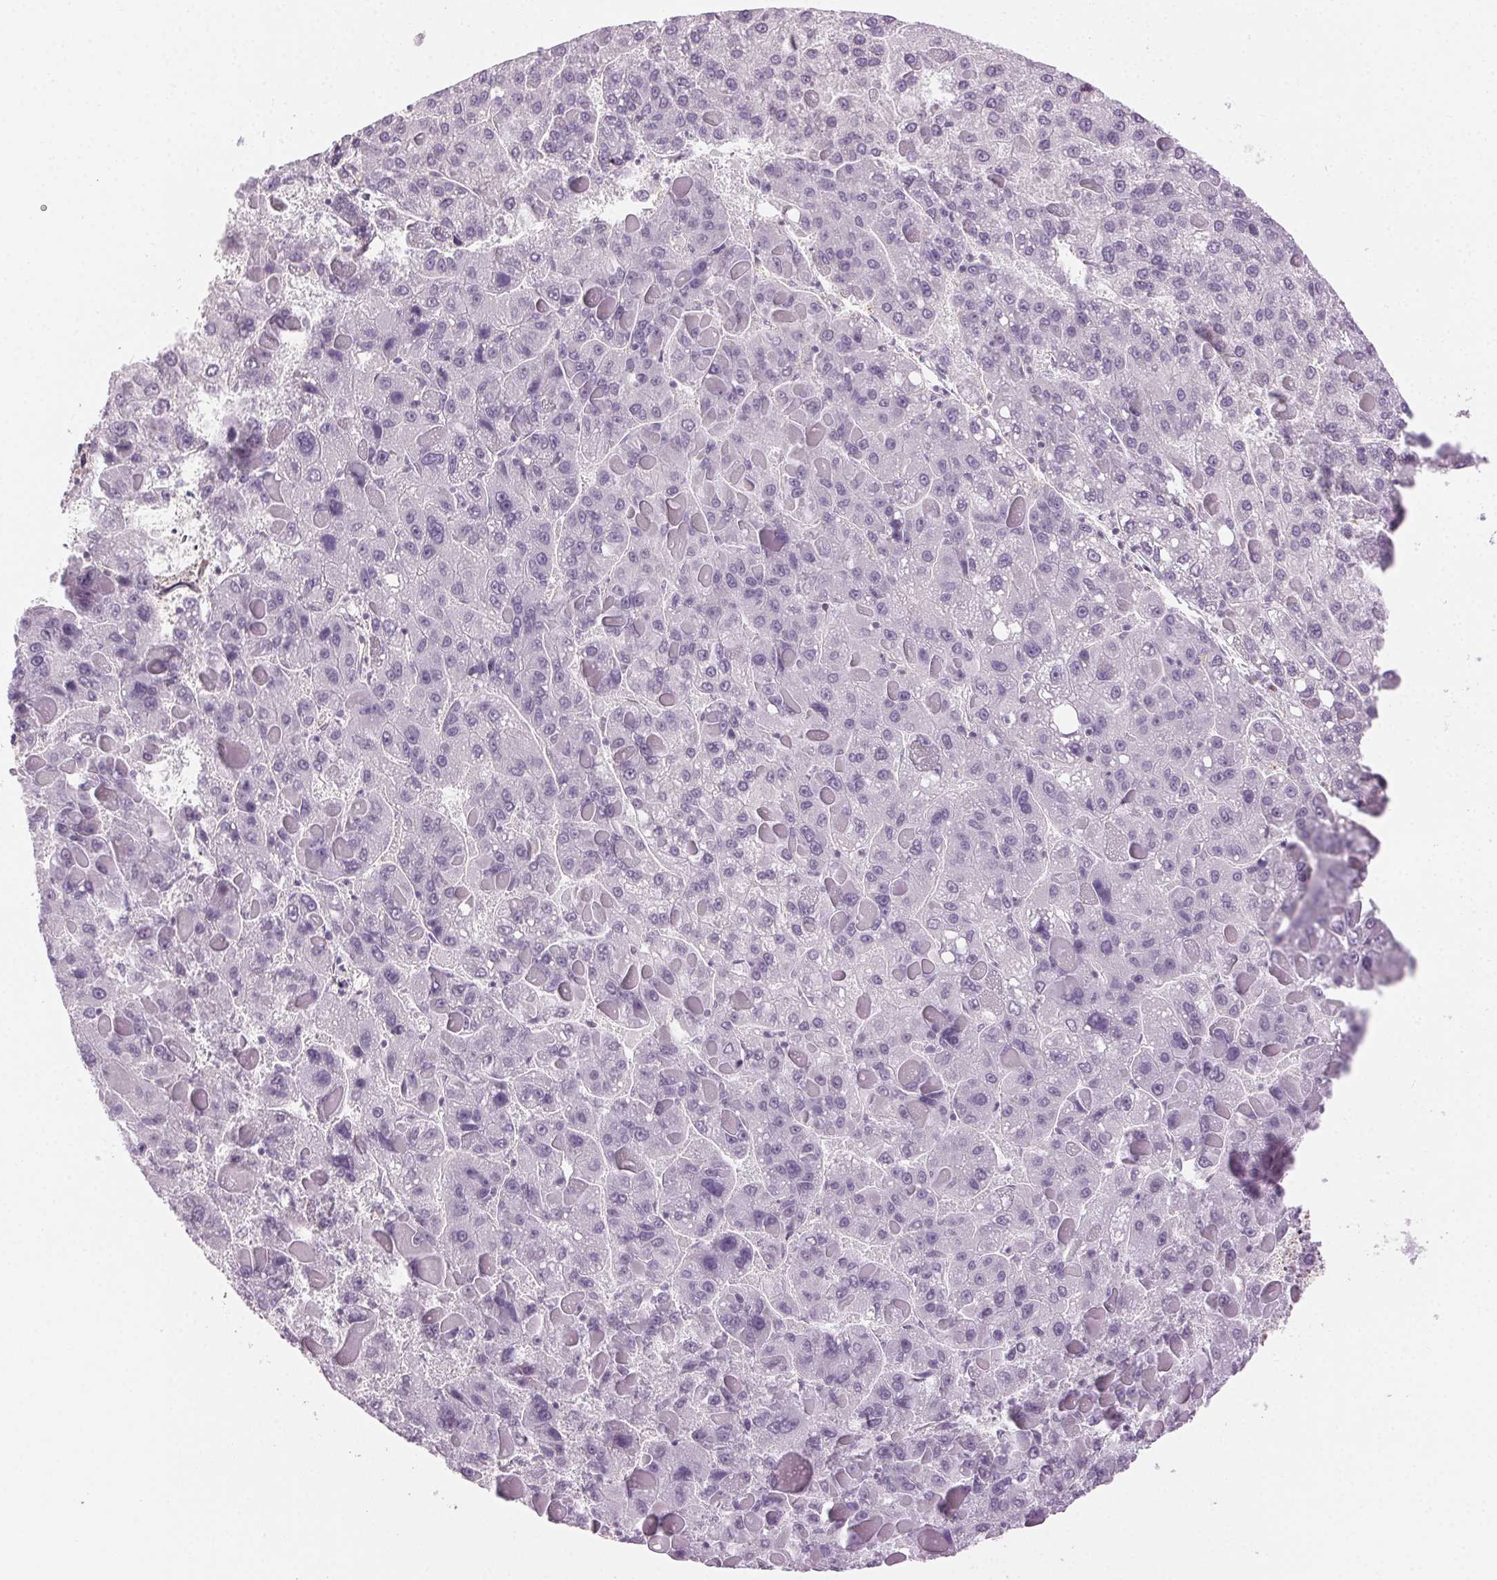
{"staining": {"intensity": "negative", "quantity": "none", "location": "none"}, "tissue": "liver cancer", "cell_type": "Tumor cells", "image_type": "cancer", "snomed": [{"axis": "morphology", "description": "Carcinoma, Hepatocellular, NOS"}, {"axis": "topography", "description": "Liver"}], "caption": "Immunohistochemistry (IHC) image of neoplastic tissue: human liver cancer (hepatocellular carcinoma) stained with DAB exhibits no significant protein expression in tumor cells. (DAB (3,3'-diaminobenzidine) IHC, high magnification).", "gene": "AIF1L", "patient": {"sex": "female", "age": 82}}